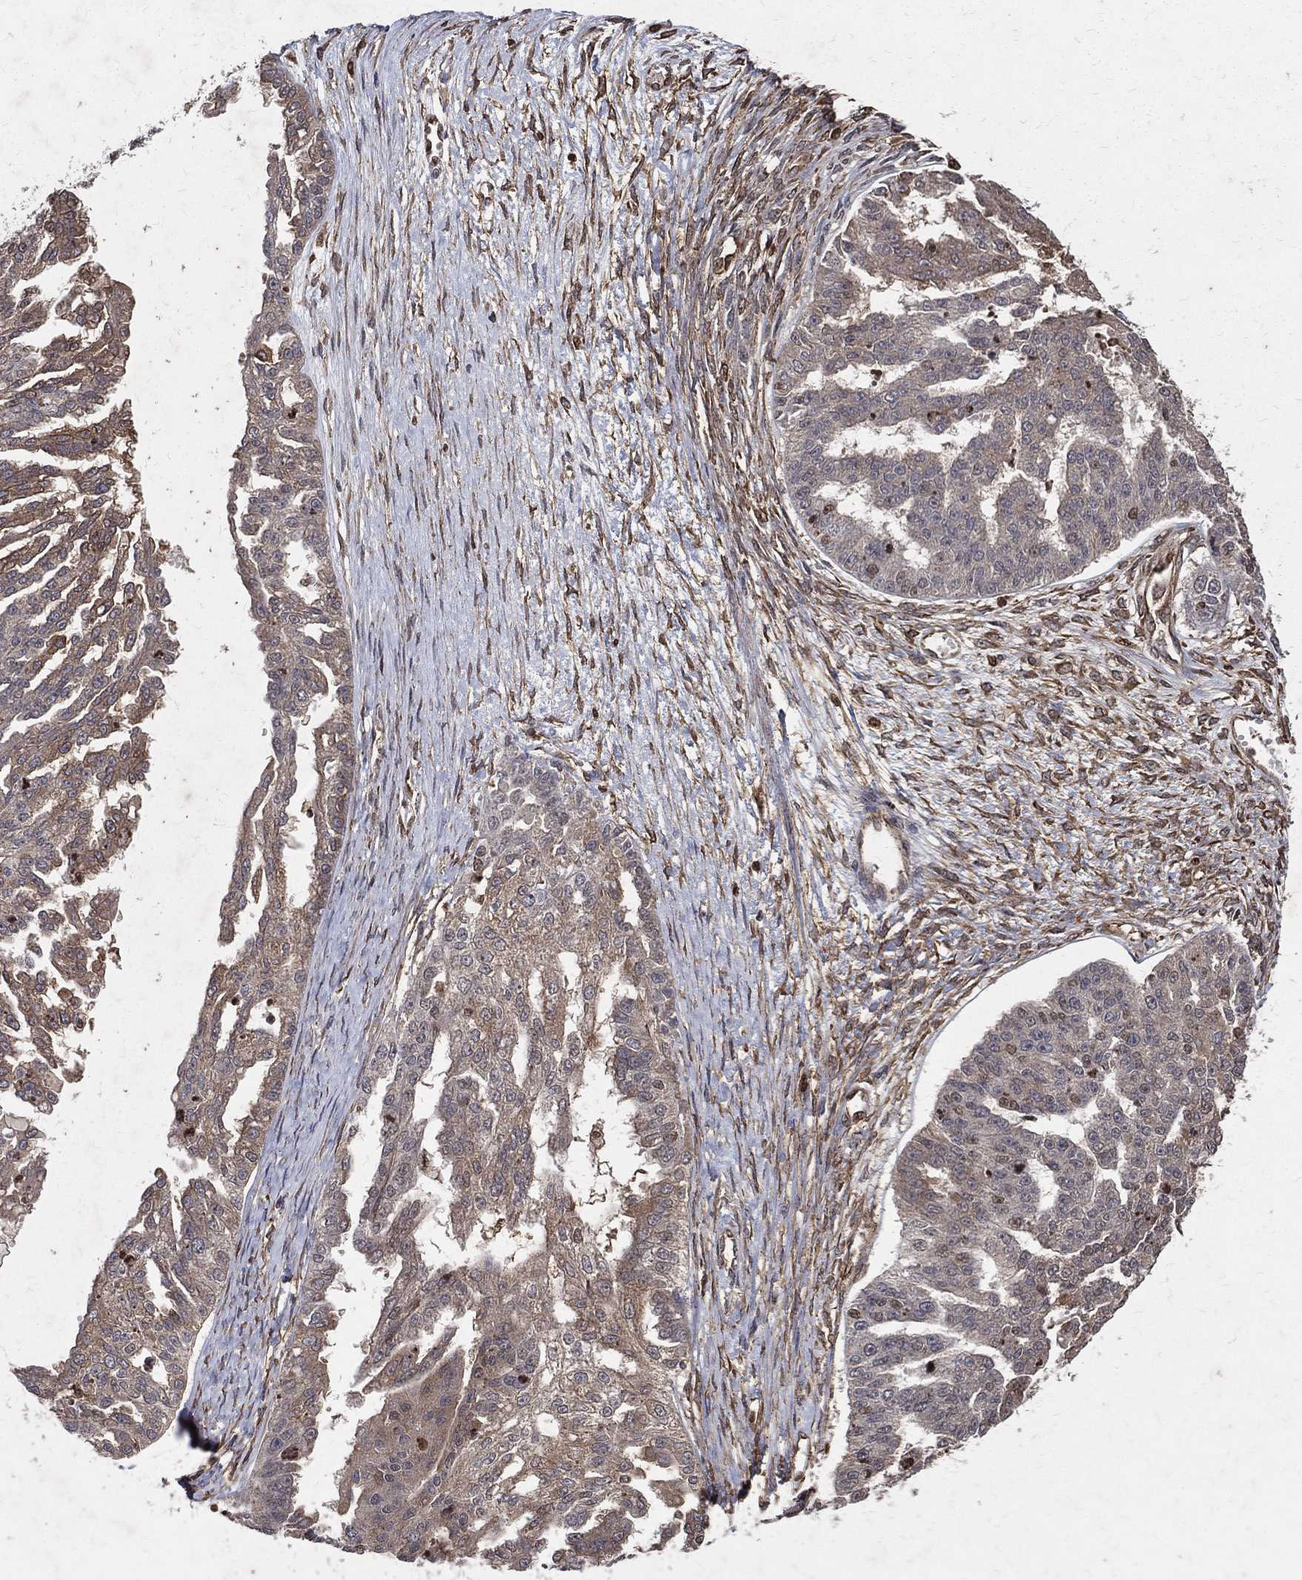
{"staining": {"intensity": "weak", "quantity": "25%-75%", "location": "cytoplasmic/membranous"}, "tissue": "ovarian cancer", "cell_type": "Tumor cells", "image_type": "cancer", "snomed": [{"axis": "morphology", "description": "Cystadenocarcinoma, serous, NOS"}, {"axis": "topography", "description": "Ovary"}], "caption": "Brown immunohistochemical staining in human serous cystadenocarcinoma (ovarian) demonstrates weak cytoplasmic/membranous expression in approximately 25%-75% of tumor cells.", "gene": "DPYSL2", "patient": {"sex": "female", "age": 58}}